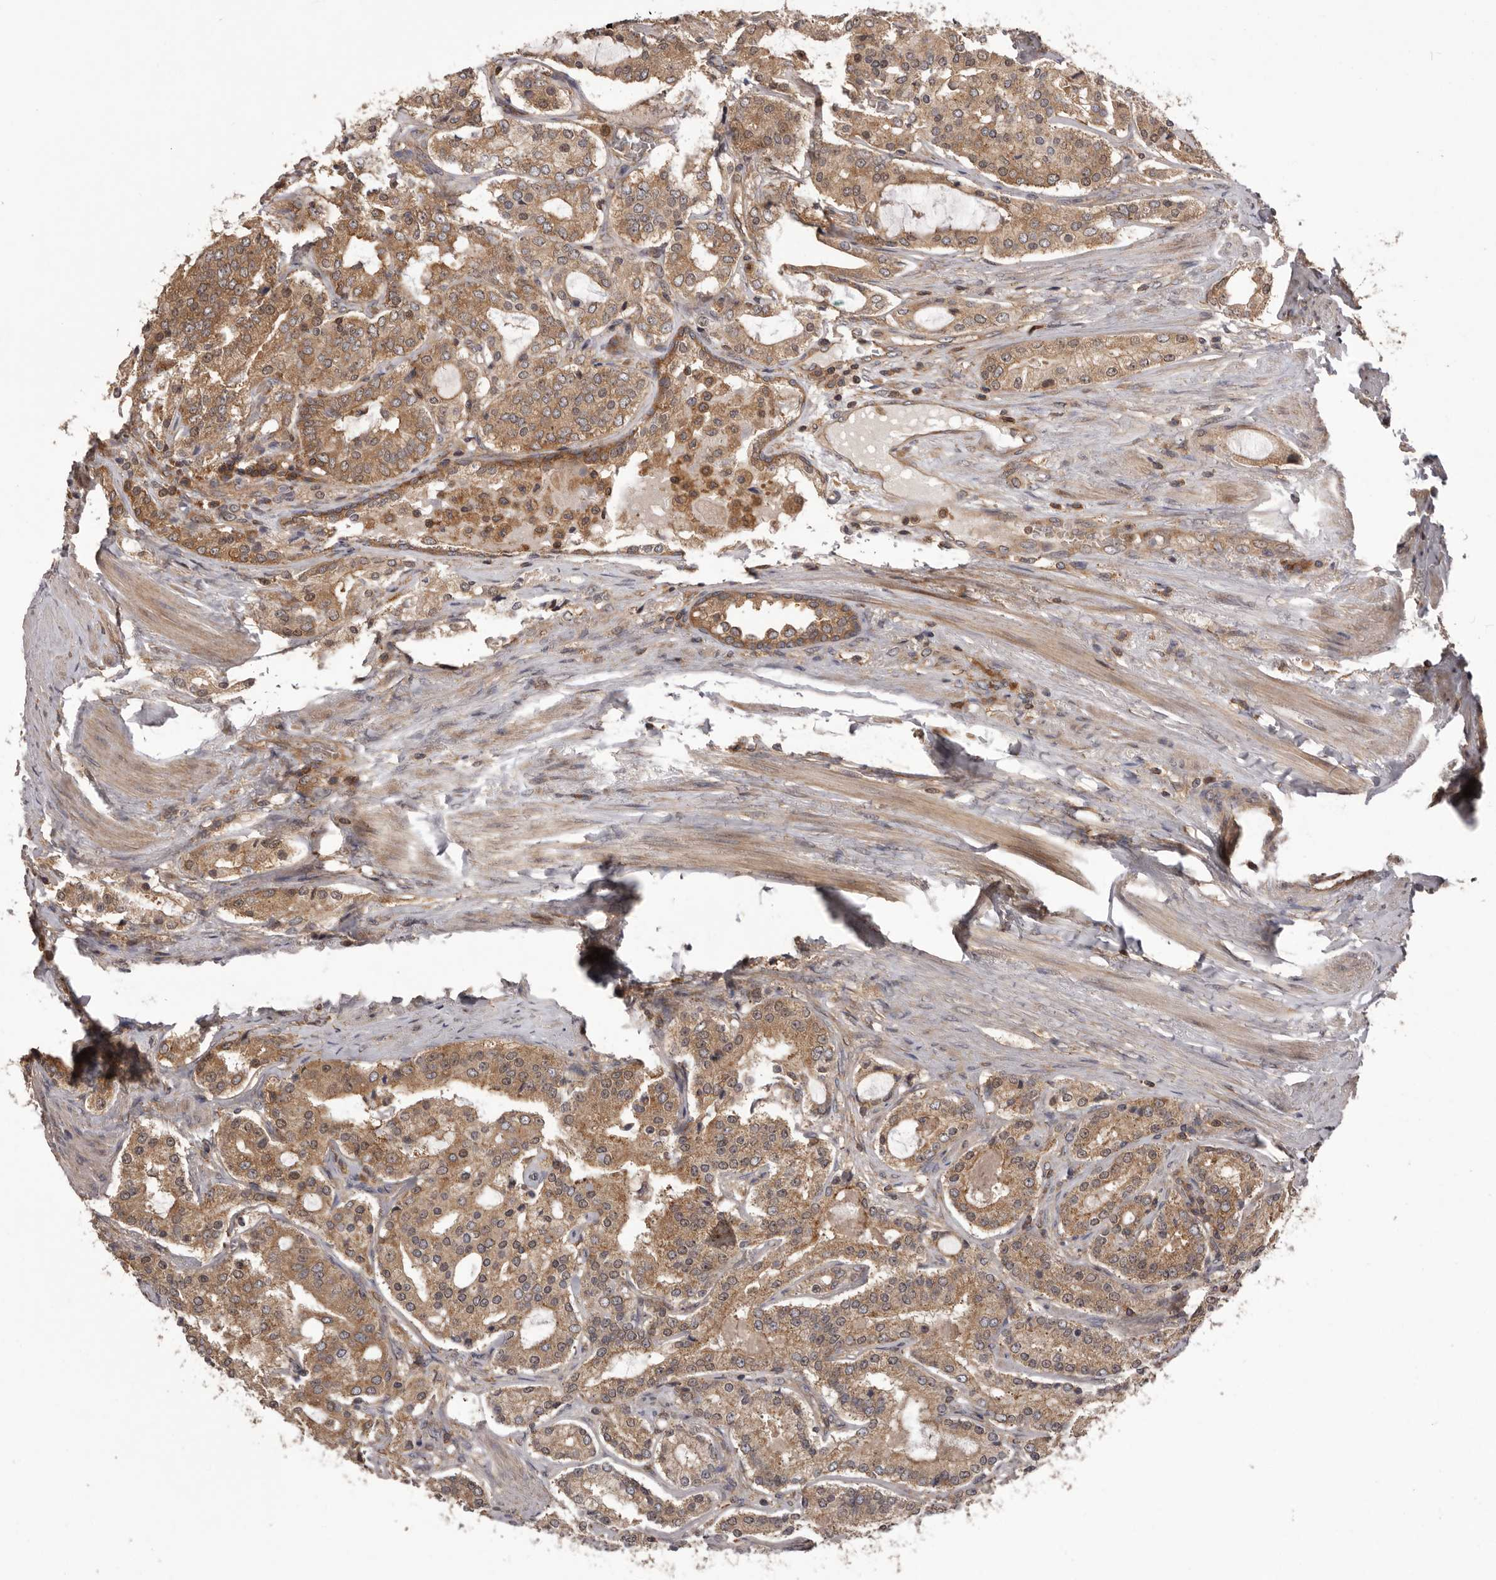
{"staining": {"intensity": "moderate", "quantity": ">75%", "location": "cytoplasmic/membranous"}, "tissue": "prostate cancer", "cell_type": "Tumor cells", "image_type": "cancer", "snomed": [{"axis": "morphology", "description": "Adenocarcinoma, Medium grade"}, {"axis": "topography", "description": "Prostate"}], "caption": "High-power microscopy captured an immunohistochemistry (IHC) image of prostate cancer (adenocarcinoma (medium-grade)), revealing moderate cytoplasmic/membranous expression in approximately >75% of tumor cells.", "gene": "HBS1L", "patient": {"sex": "male", "age": 72}}